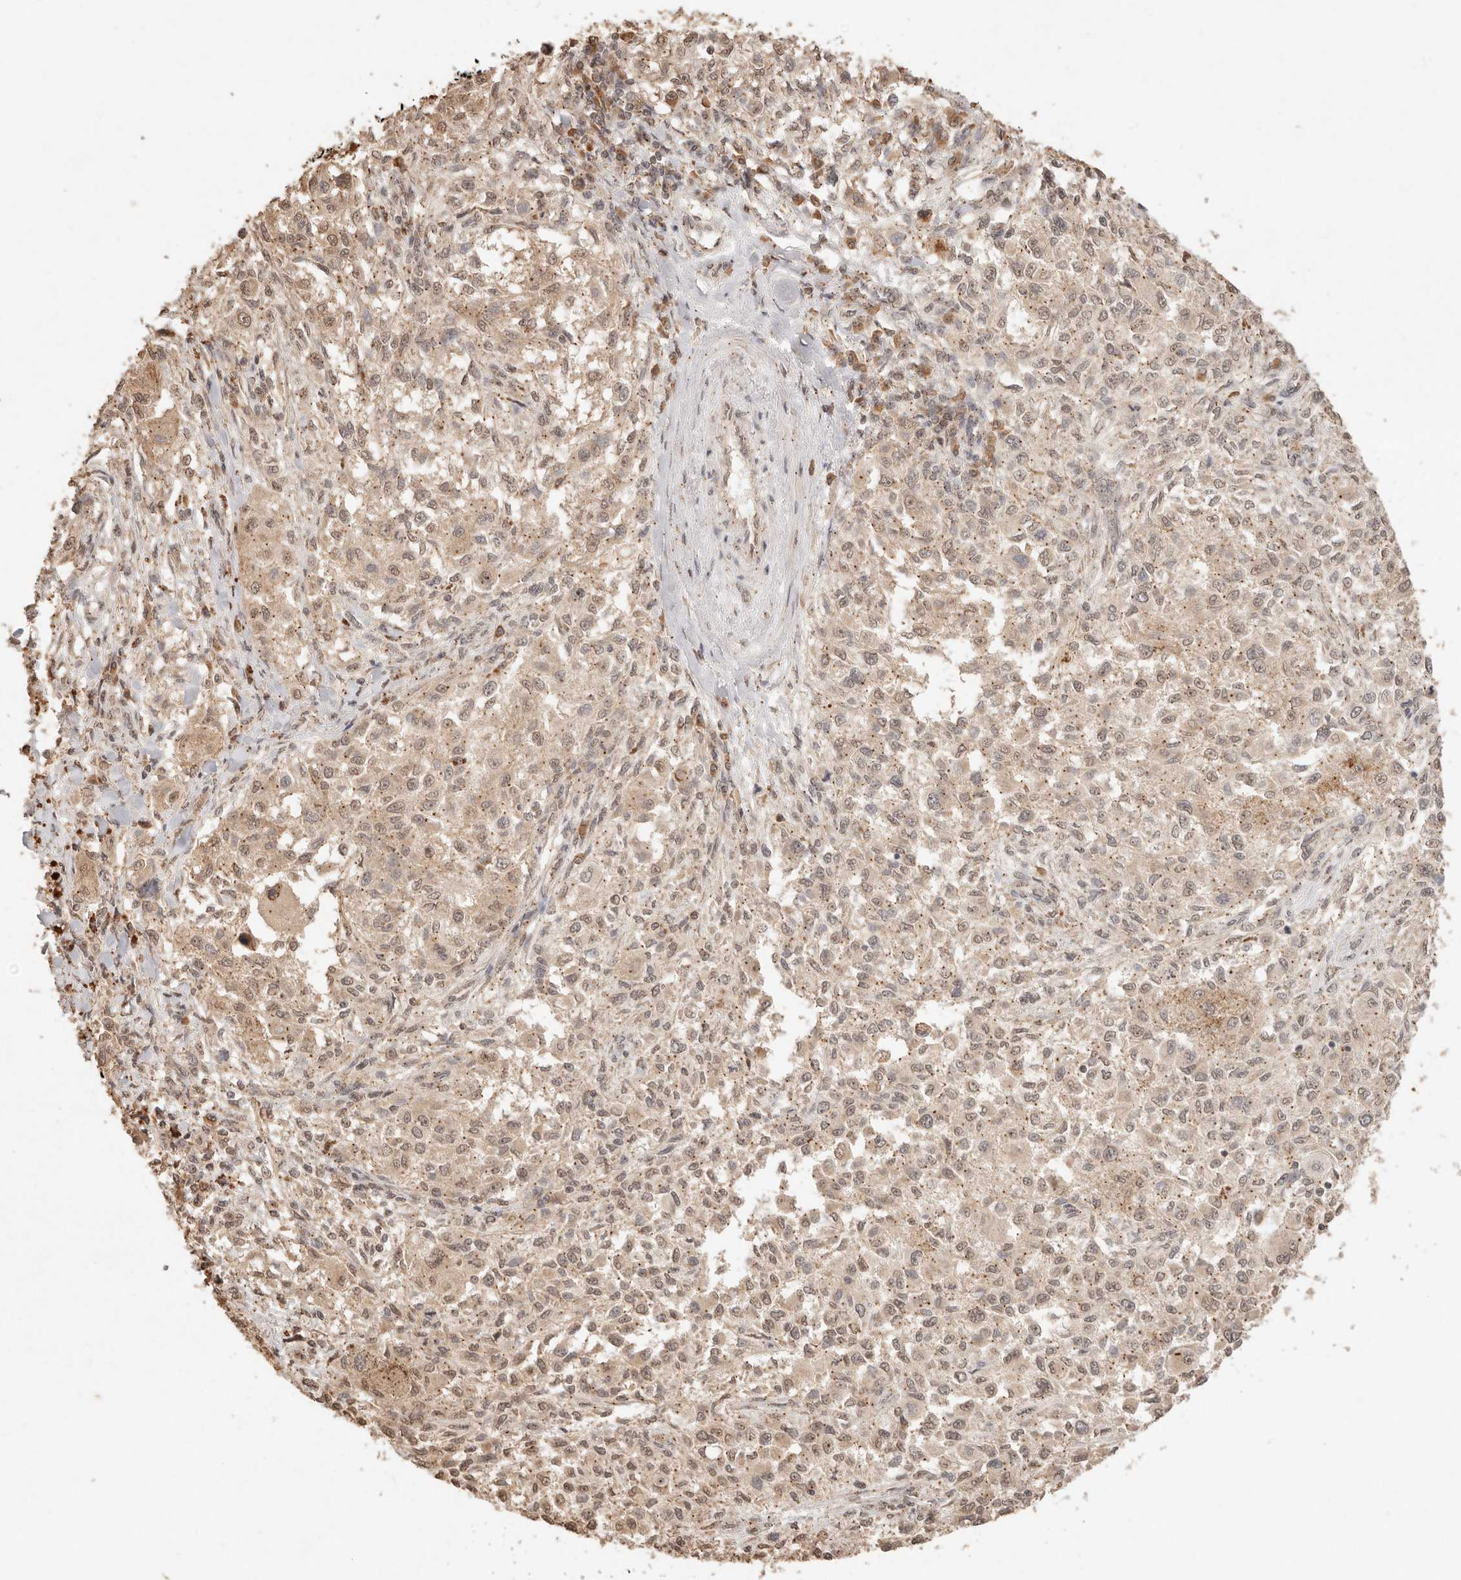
{"staining": {"intensity": "weak", "quantity": ">75%", "location": "cytoplasmic/membranous,nuclear"}, "tissue": "melanoma", "cell_type": "Tumor cells", "image_type": "cancer", "snomed": [{"axis": "morphology", "description": "Necrosis, NOS"}, {"axis": "morphology", "description": "Malignant melanoma, NOS"}, {"axis": "topography", "description": "Skin"}], "caption": "A low amount of weak cytoplasmic/membranous and nuclear staining is identified in about >75% of tumor cells in melanoma tissue.", "gene": "LMO4", "patient": {"sex": "female", "age": 87}}